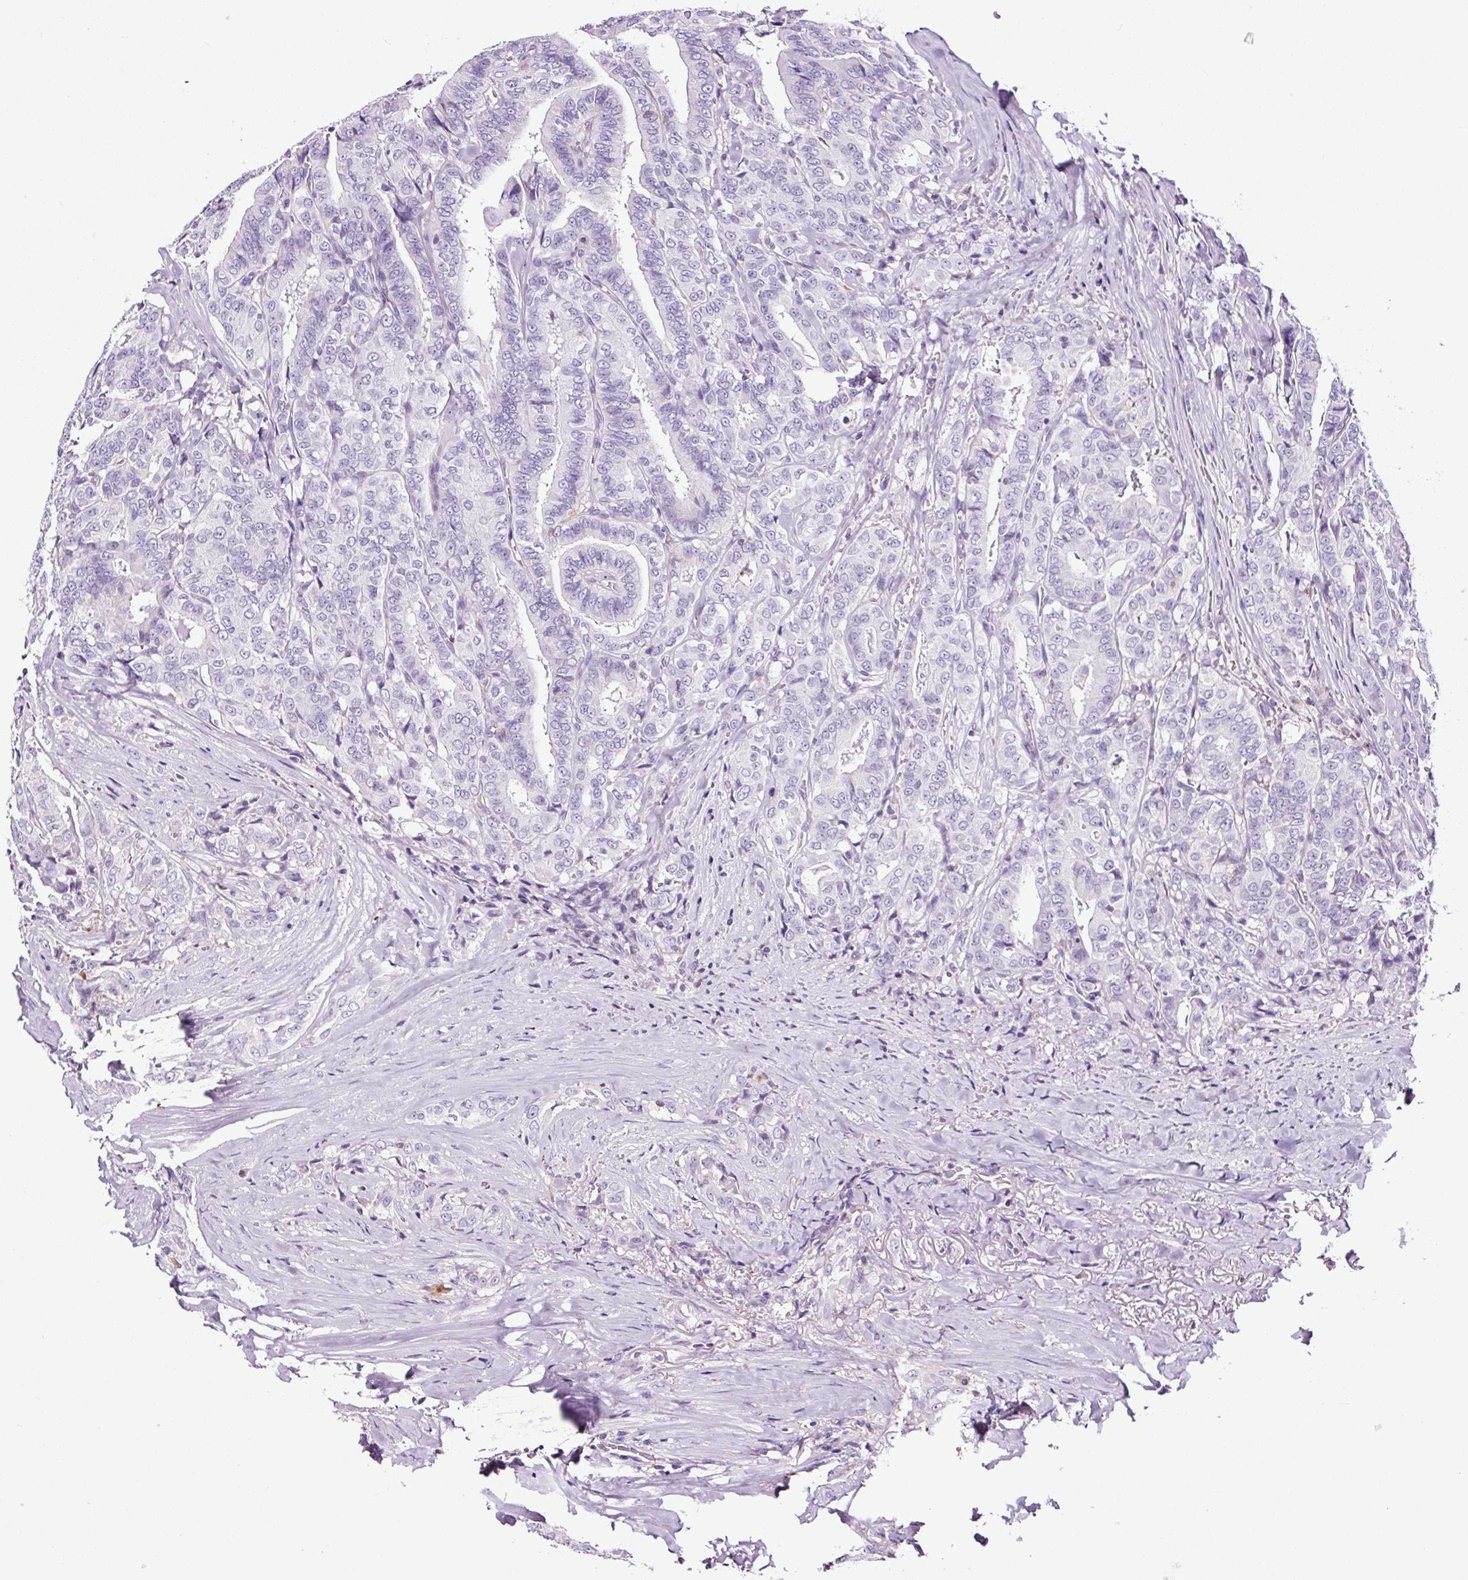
{"staining": {"intensity": "negative", "quantity": "none", "location": "none"}, "tissue": "thyroid cancer", "cell_type": "Tumor cells", "image_type": "cancer", "snomed": [{"axis": "morphology", "description": "Papillary adenocarcinoma, NOS"}, {"axis": "topography", "description": "Thyroid gland"}], "caption": "High magnification brightfield microscopy of thyroid papillary adenocarcinoma stained with DAB (3,3'-diaminobenzidine) (brown) and counterstained with hematoxylin (blue): tumor cells show no significant positivity.", "gene": "TAFA3", "patient": {"sex": "male", "age": 61}}